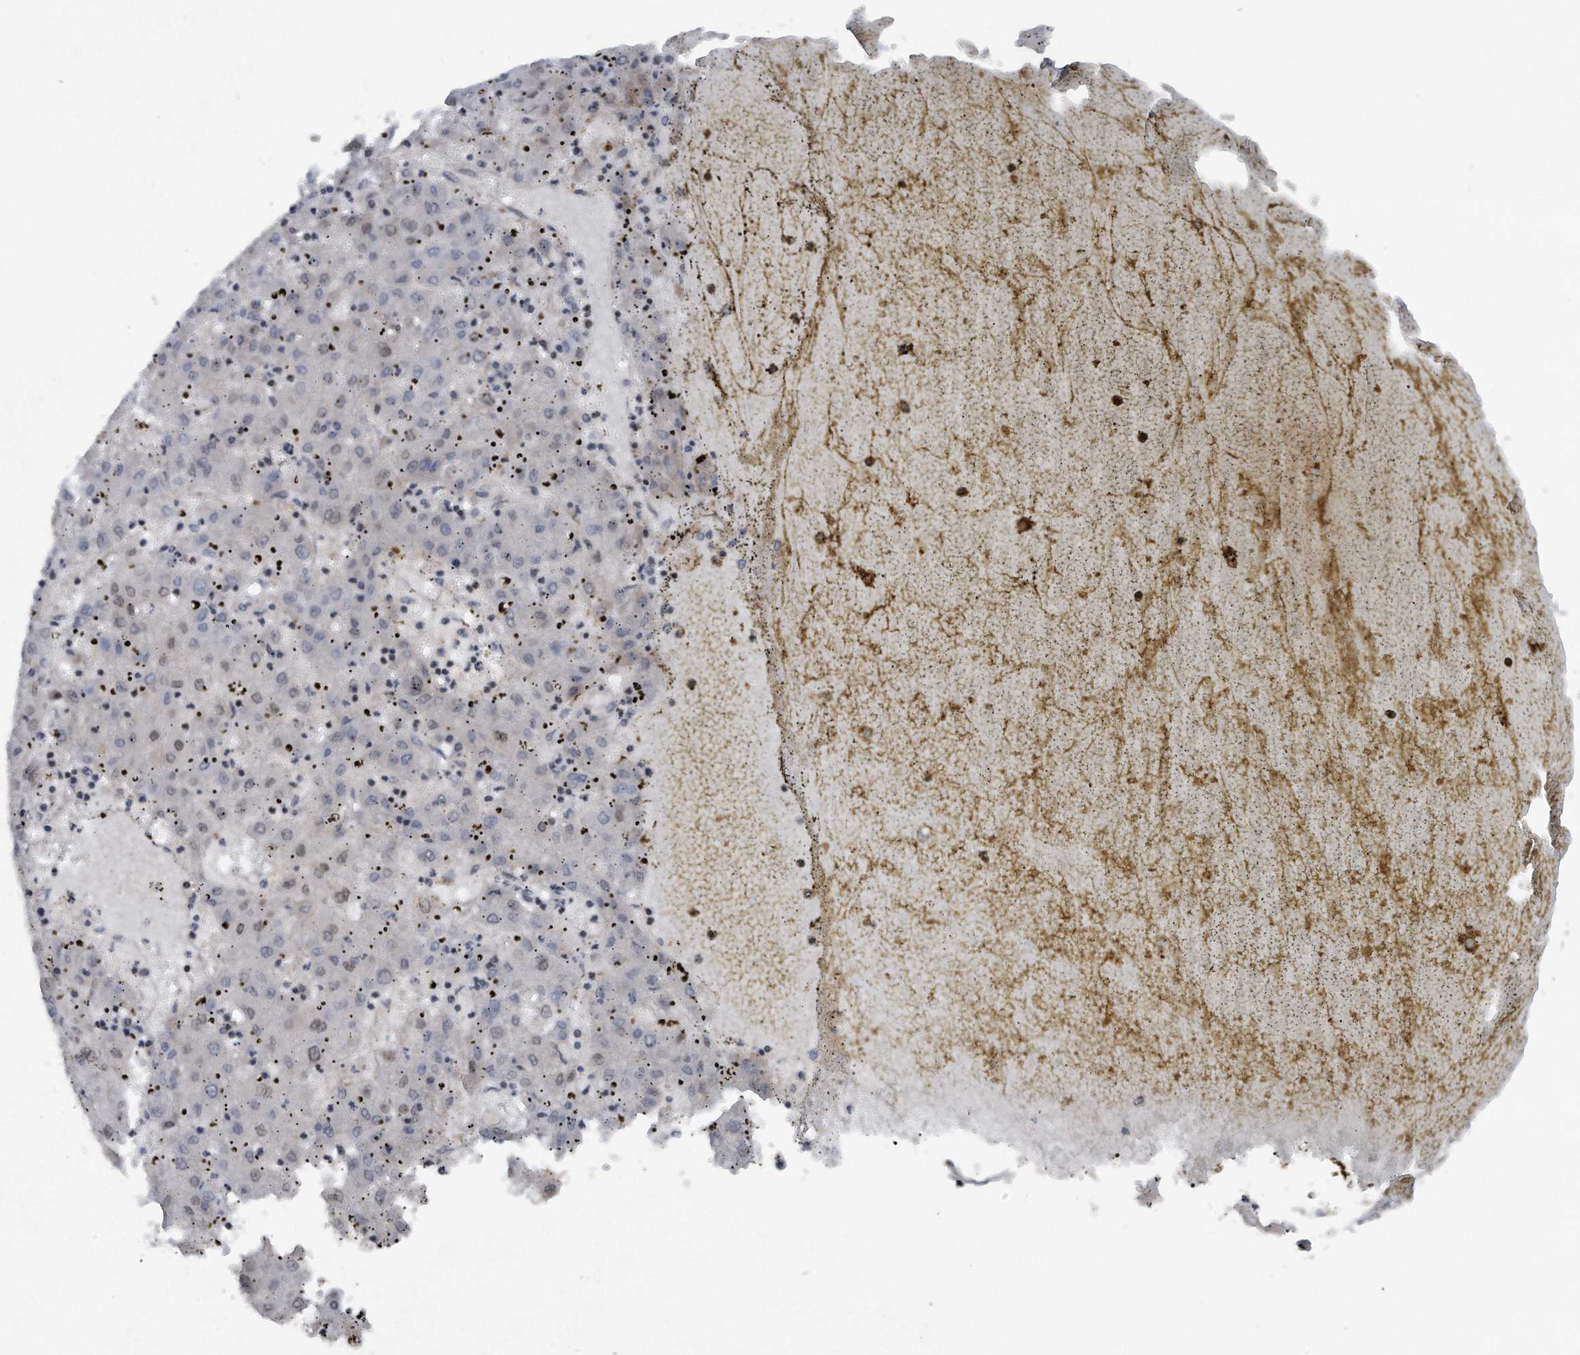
{"staining": {"intensity": "weak", "quantity": "<25%", "location": "nuclear"}, "tissue": "liver cancer", "cell_type": "Tumor cells", "image_type": "cancer", "snomed": [{"axis": "morphology", "description": "Carcinoma, Hepatocellular, NOS"}, {"axis": "topography", "description": "Liver"}], "caption": "High magnification brightfield microscopy of liver cancer stained with DAB (brown) and counterstained with hematoxylin (blue): tumor cells show no significant positivity.", "gene": "DST", "patient": {"sex": "male", "age": 72}}